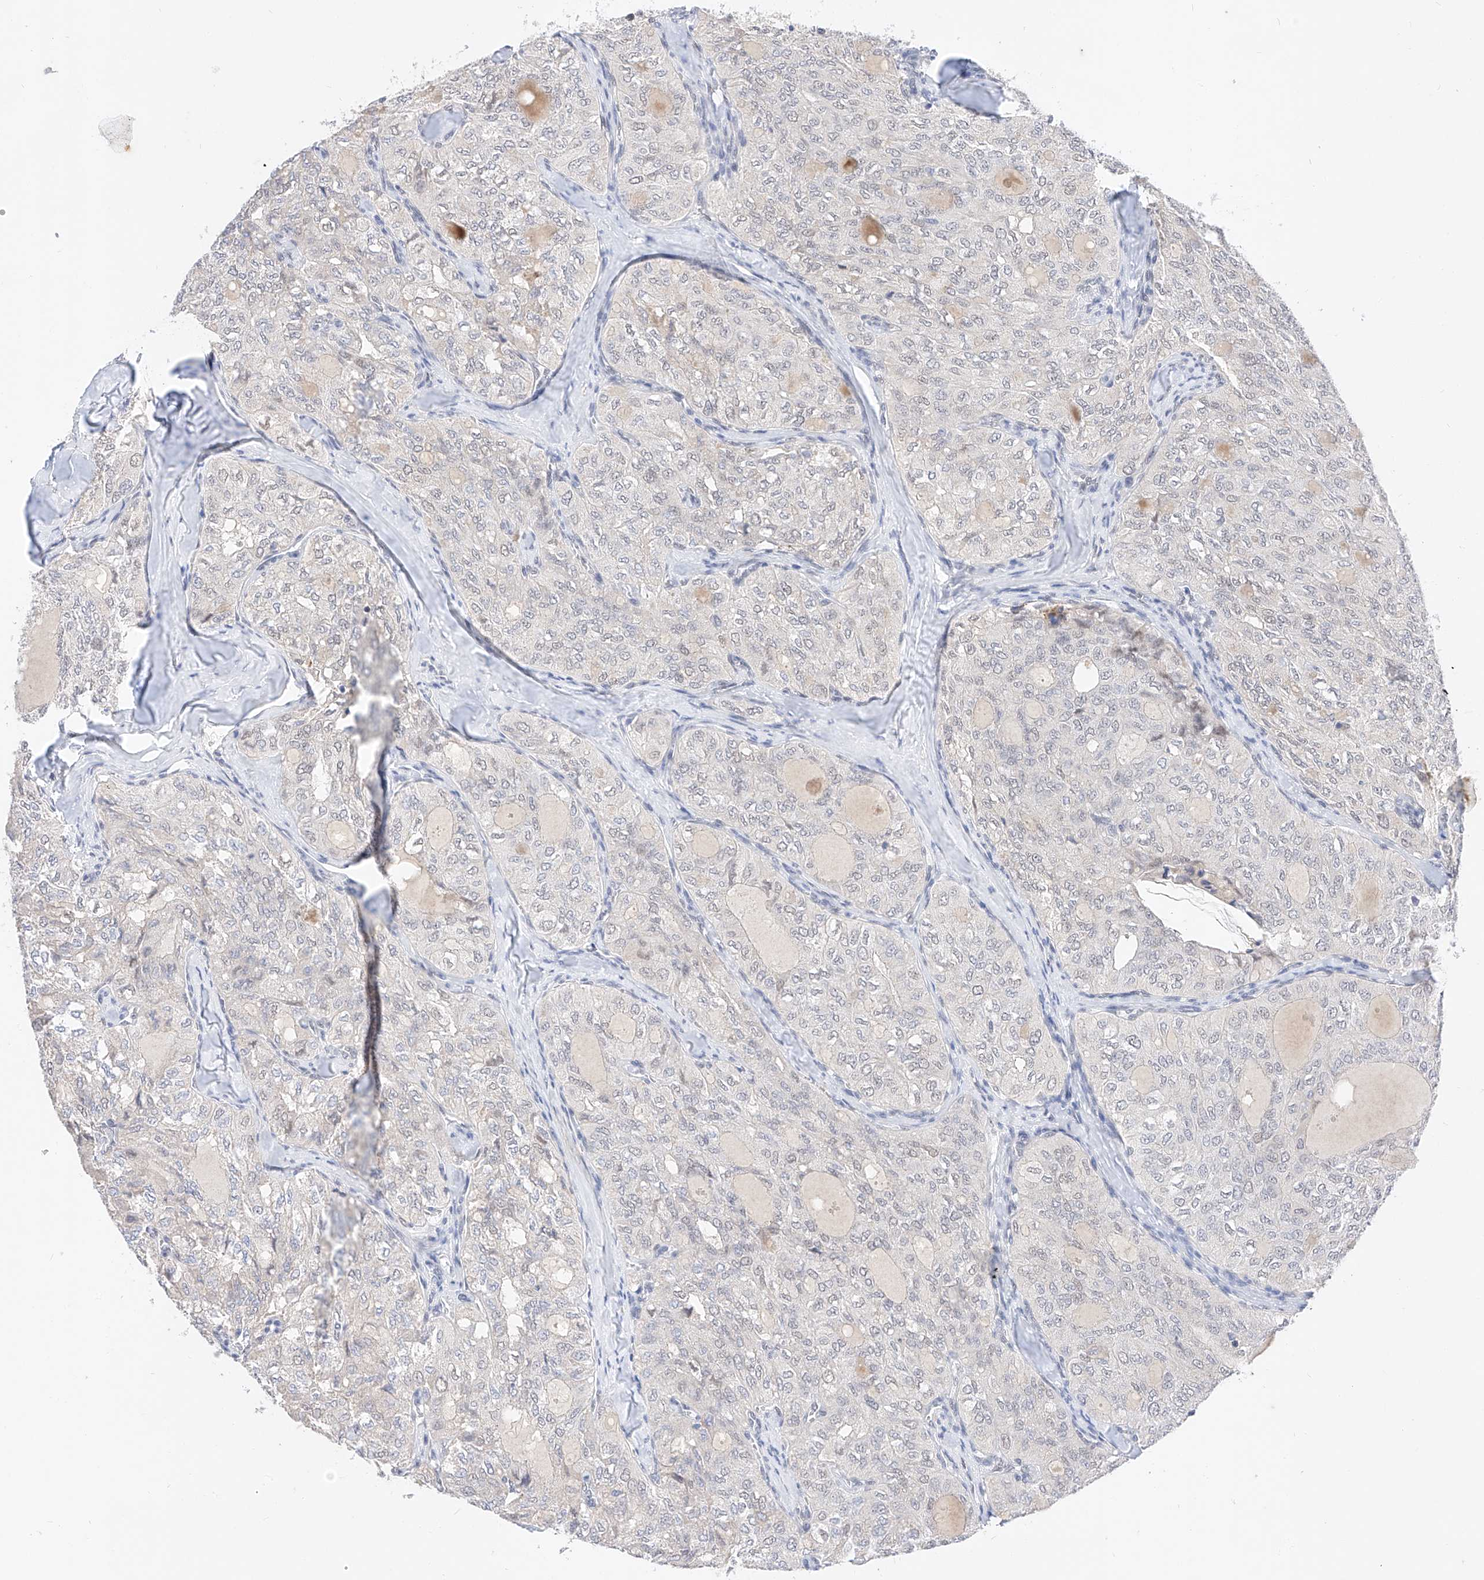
{"staining": {"intensity": "negative", "quantity": "none", "location": "none"}, "tissue": "thyroid cancer", "cell_type": "Tumor cells", "image_type": "cancer", "snomed": [{"axis": "morphology", "description": "Follicular adenoma carcinoma, NOS"}, {"axis": "topography", "description": "Thyroid gland"}], "caption": "Immunohistochemistry of thyroid cancer displays no expression in tumor cells.", "gene": "KCNJ1", "patient": {"sex": "male", "age": 75}}